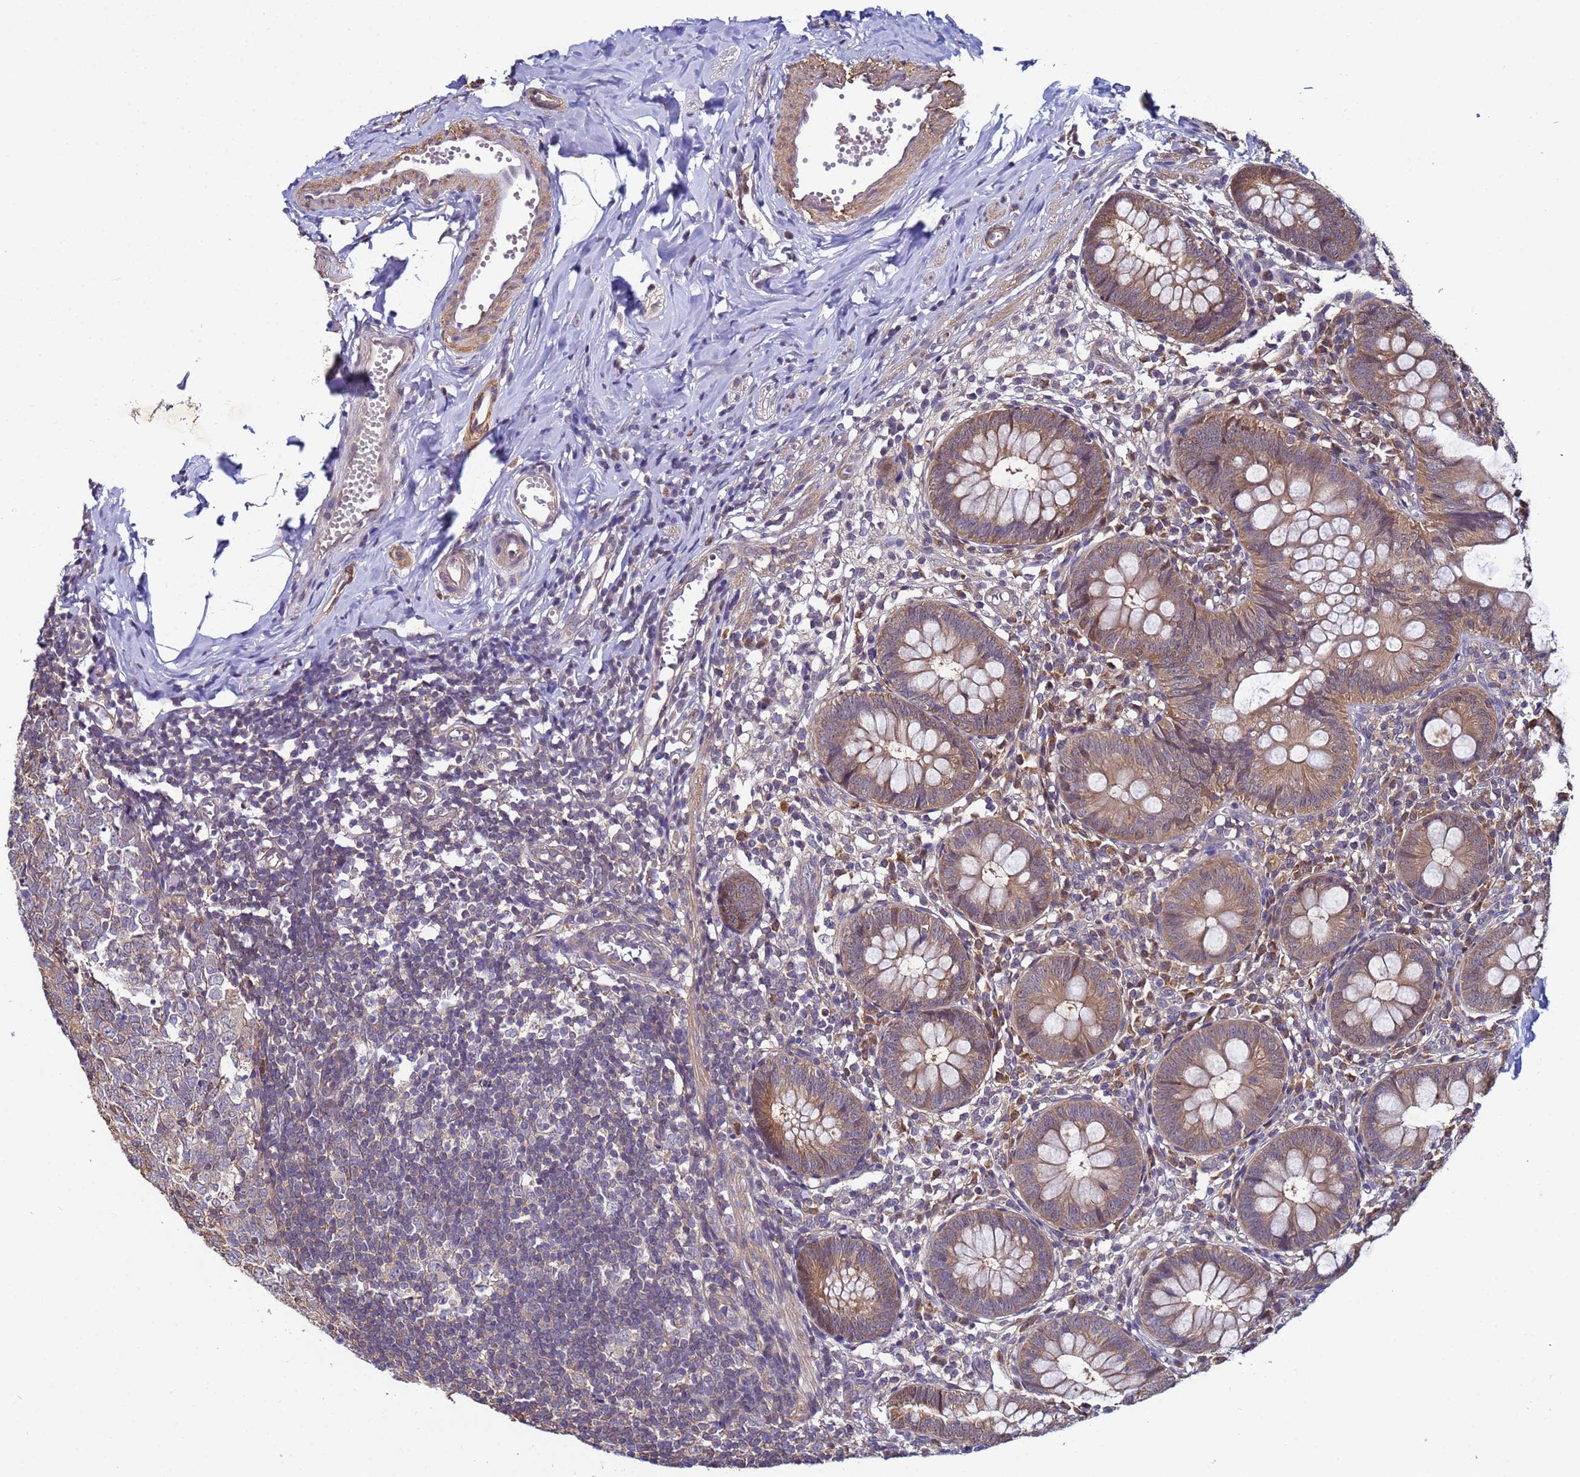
{"staining": {"intensity": "weak", "quantity": ">75%", "location": "cytoplasmic/membranous"}, "tissue": "appendix", "cell_type": "Glandular cells", "image_type": "normal", "snomed": [{"axis": "morphology", "description": "Normal tissue, NOS"}, {"axis": "topography", "description": "Appendix"}], "caption": "This photomicrograph reveals immunohistochemistry (IHC) staining of unremarkable appendix, with low weak cytoplasmic/membranous expression in about >75% of glandular cells.", "gene": "NAXE", "patient": {"sex": "male", "age": 14}}